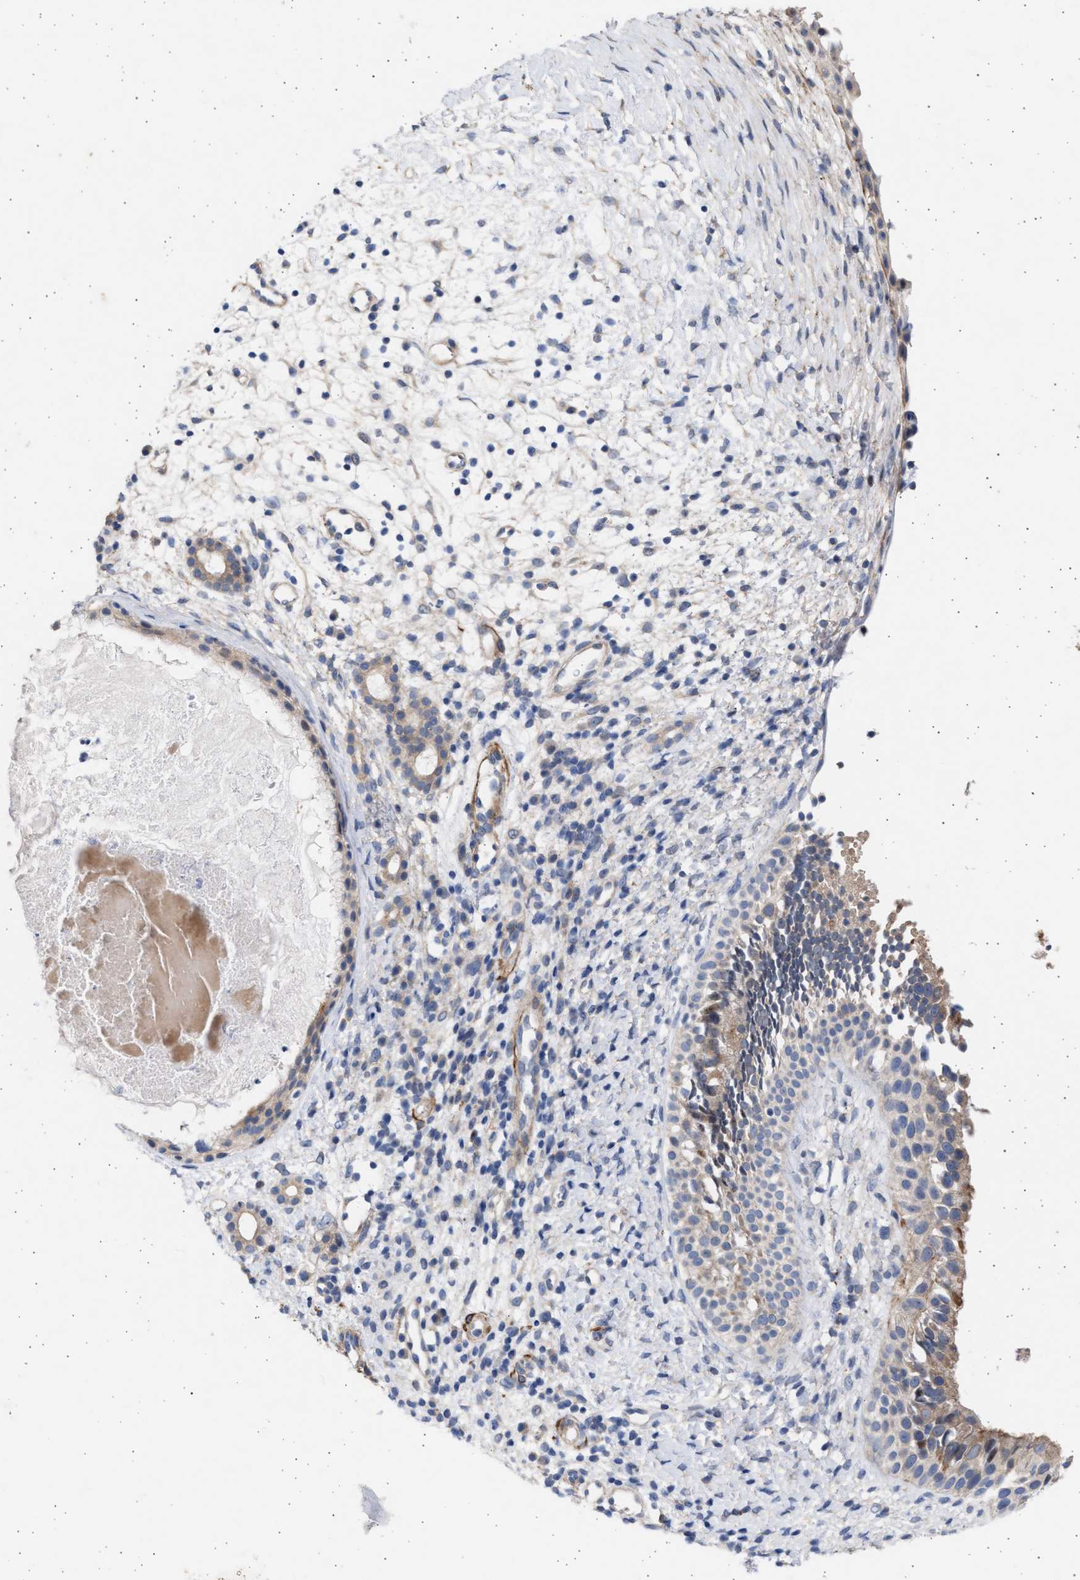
{"staining": {"intensity": "moderate", "quantity": "25%-75%", "location": "cytoplasmic/membranous"}, "tissue": "nasopharynx", "cell_type": "Respiratory epithelial cells", "image_type": "normal", "snomed": [{"axis": "morphology", "description": "Normal tissue, NOS"}, {"axis": "topography", "description": "Nasopharynx"}], "caption": "Respiratory epithelial cells show moderate cytoplasmic/membranous expression in approximately 25%-75% of cells in normal nasopharynx.", "gene": "NBR1", "patient": {"sex": "male", "age": 22}}